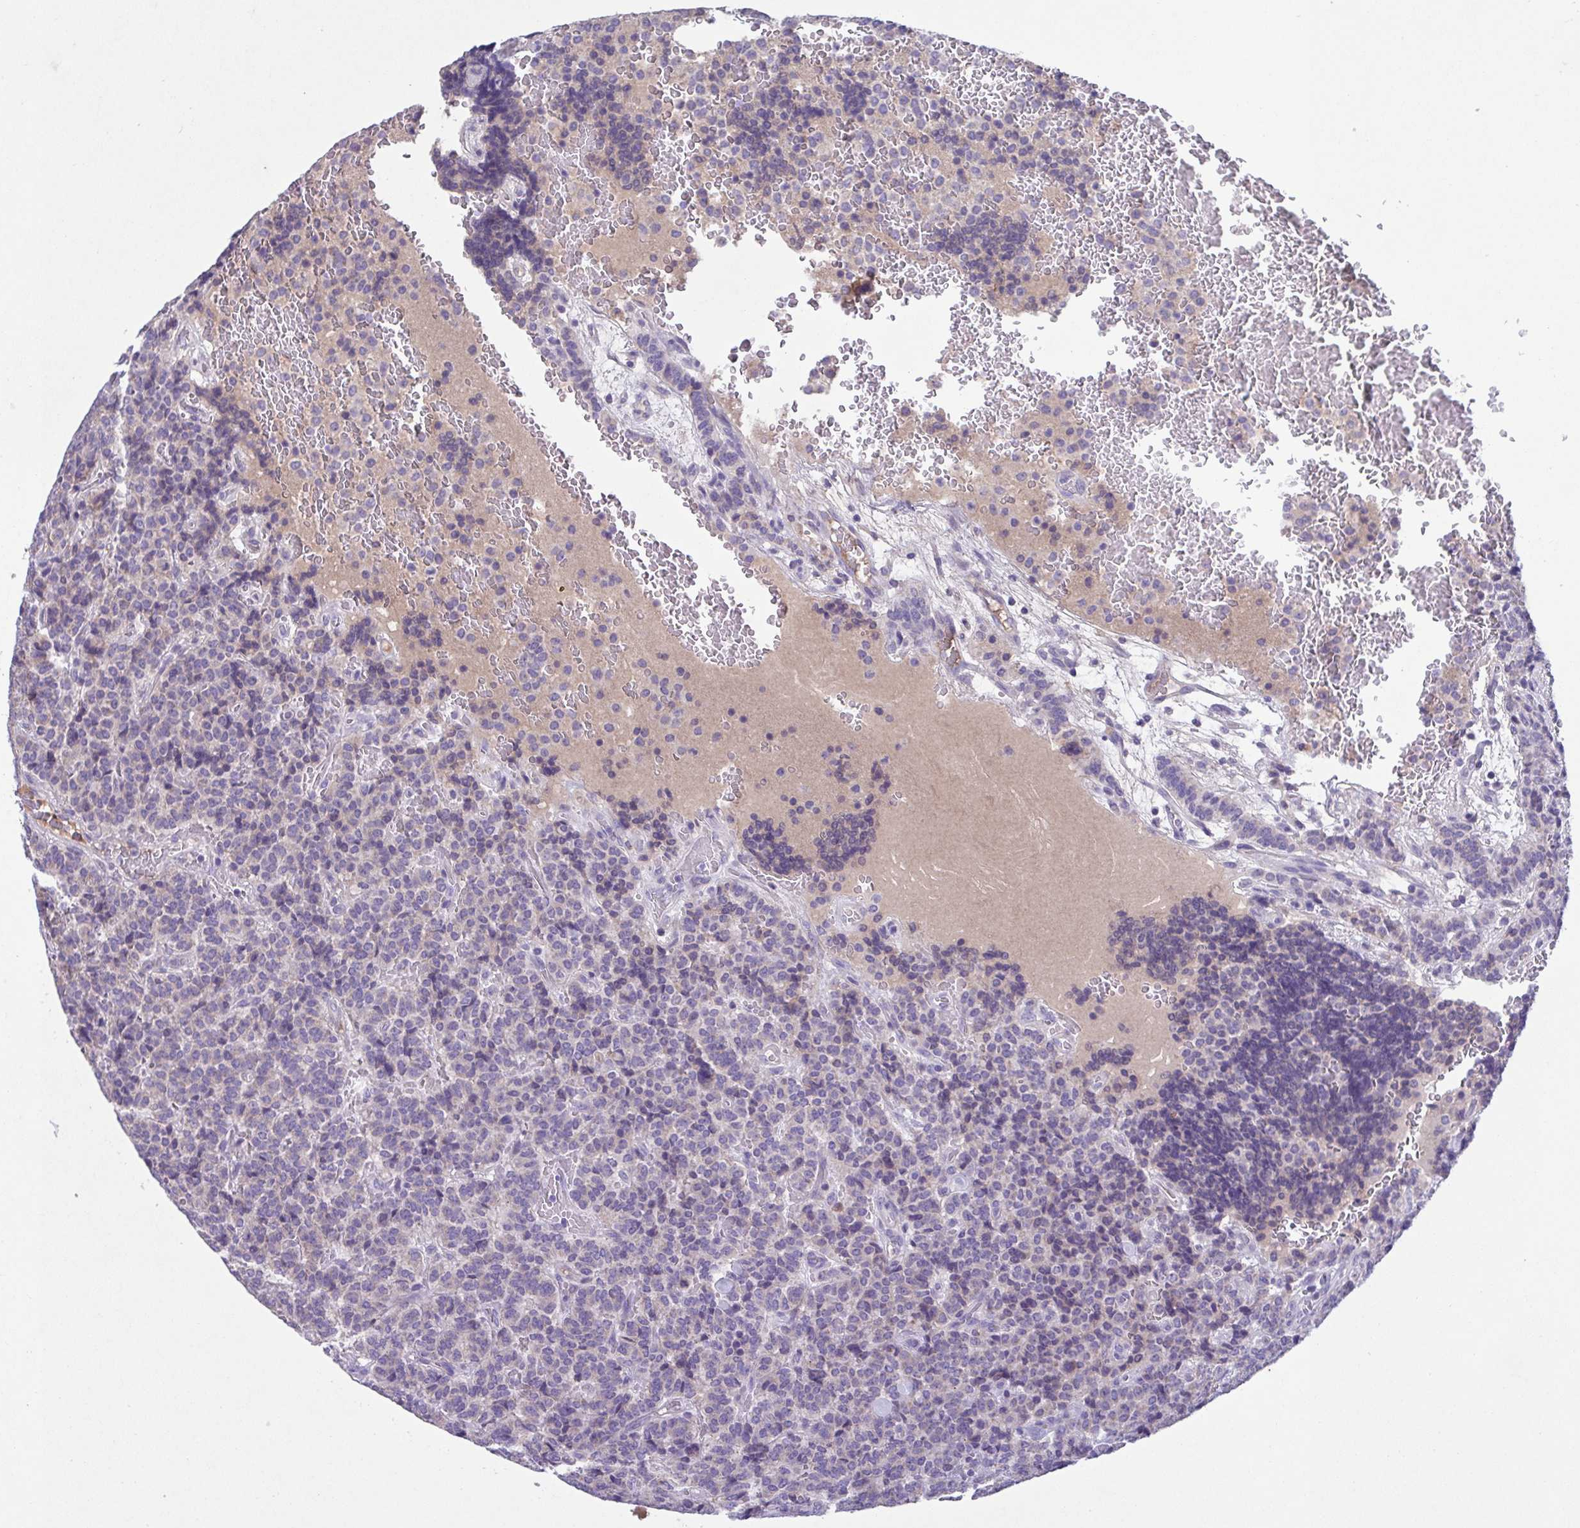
{"staining": {"intensity": "negative", "quantity": "none", "location": "none"}, "tissue": "carcinoid", "cell_type": "Tumor cells", "image_type": "cancer", "snomed": [{"axis": "morphology", "description": "Carcinoid, malignant, NOS"}, {"axis": "topography", "description": "Pancreas"}], "caption": "DAB (3,3'-diaminobenzidine) immunohistochemical staining of human carcinoid exhibits no significant expression in tumor cells. (Brightfield microscopy of DAB immunohistochemistry (IHC) at high magnification).", "gene": "F13B", "patient": {"sex": "male", "age": 36}}